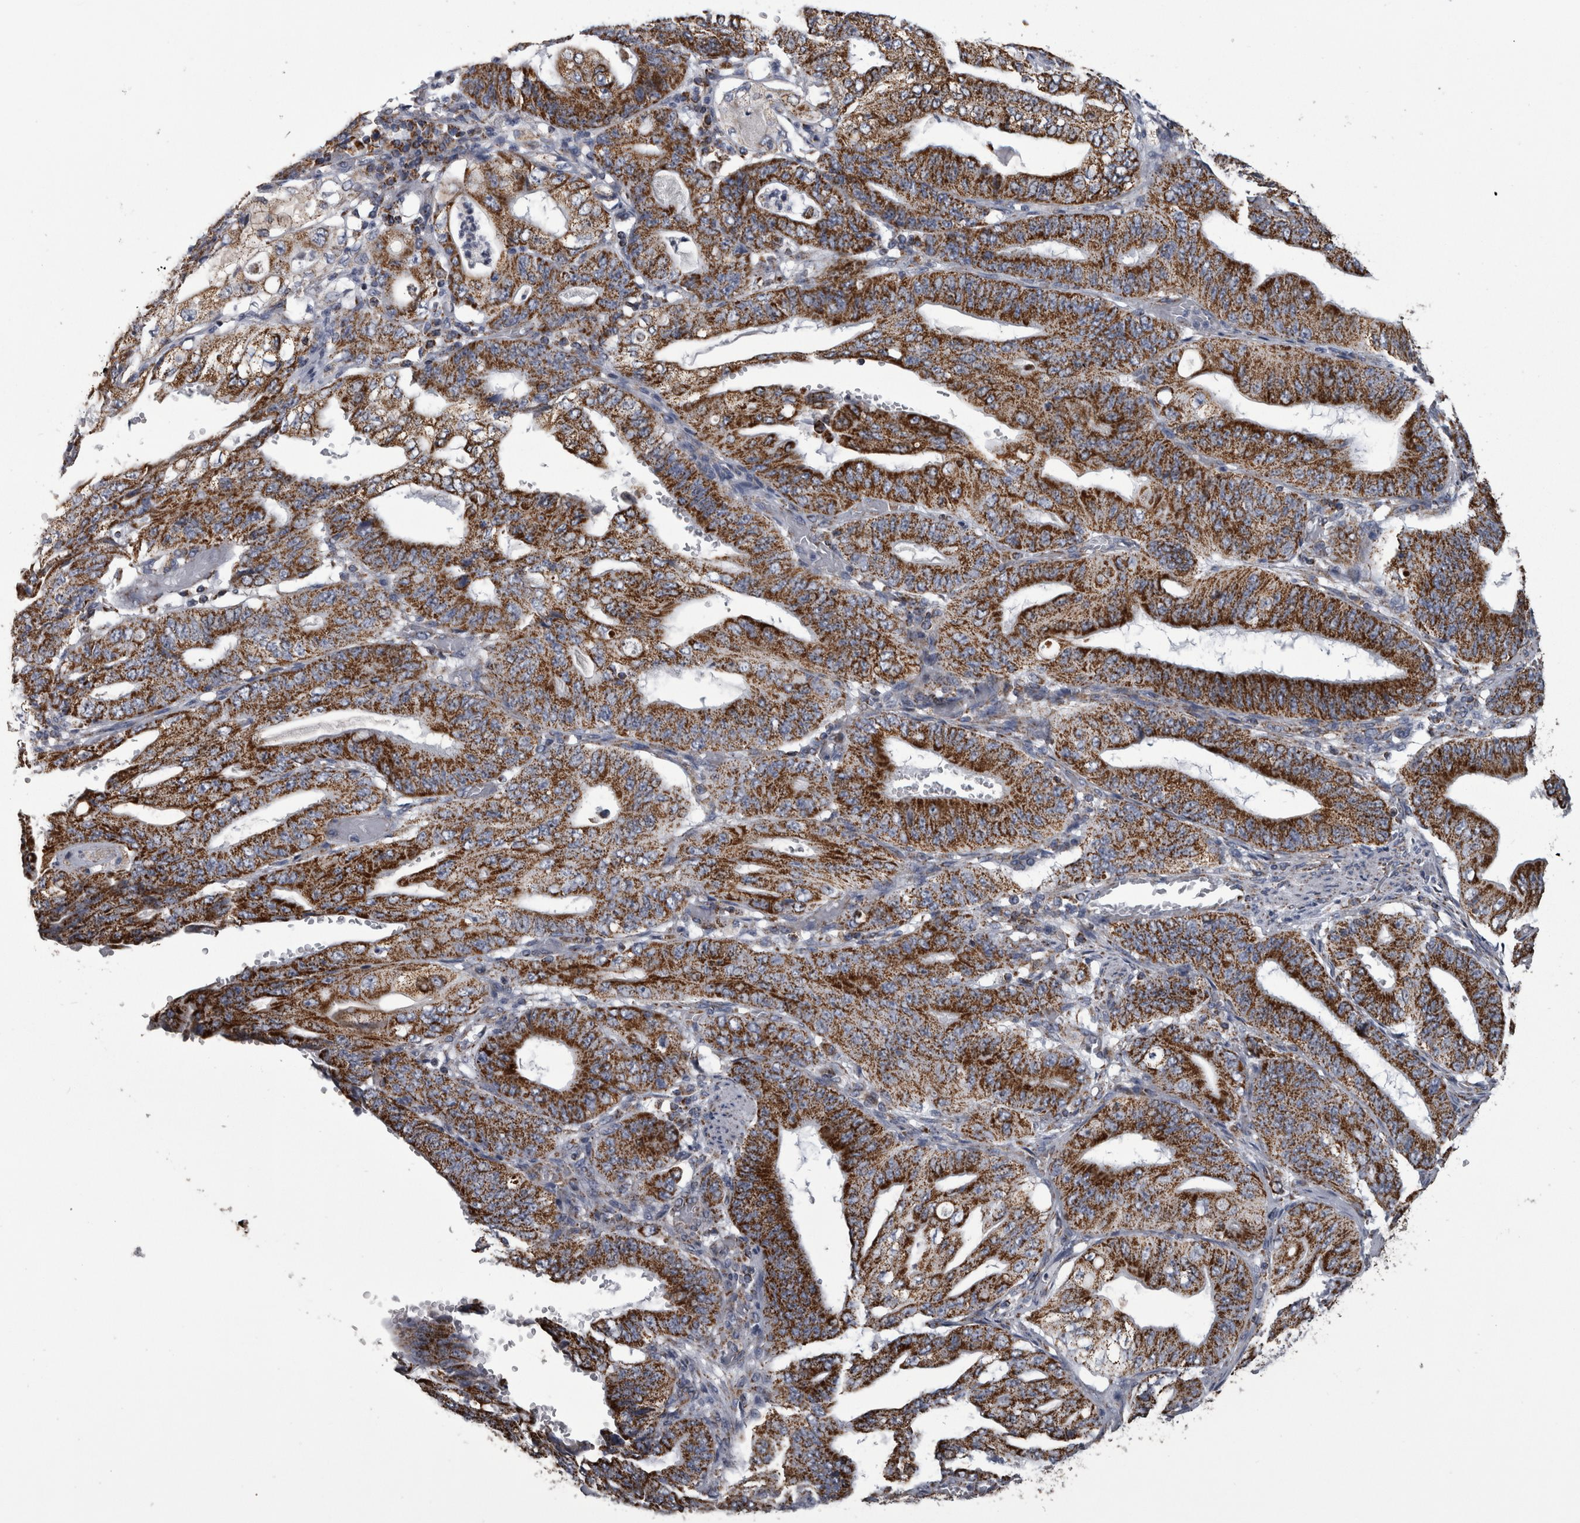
{"staining": {"intensity": "strong", "quantity": ">75%", "location": "cytoplasmic/membranous"}, "tissue": "stomach cancer", "cell_type": "Tumor cells", "image_type": "cancer", "snomed": [{"axis": "morphology", "description": "Adenocarcinoma, NOS"}, {"axis": "topography", "description": "Stomach"}], "caption": "The image exhibits a brown stain indicating the presence of a protein in the cytoplasmic/membranous of tumor cells in stomach cancer (adenocarcinoma). (DAB (3,3'-diaminobenzidine) IHC, brown staining for protein, blue staining for nuclei).", "gene": "MDH2", "patient": {"sex": "female", "age": 73}}